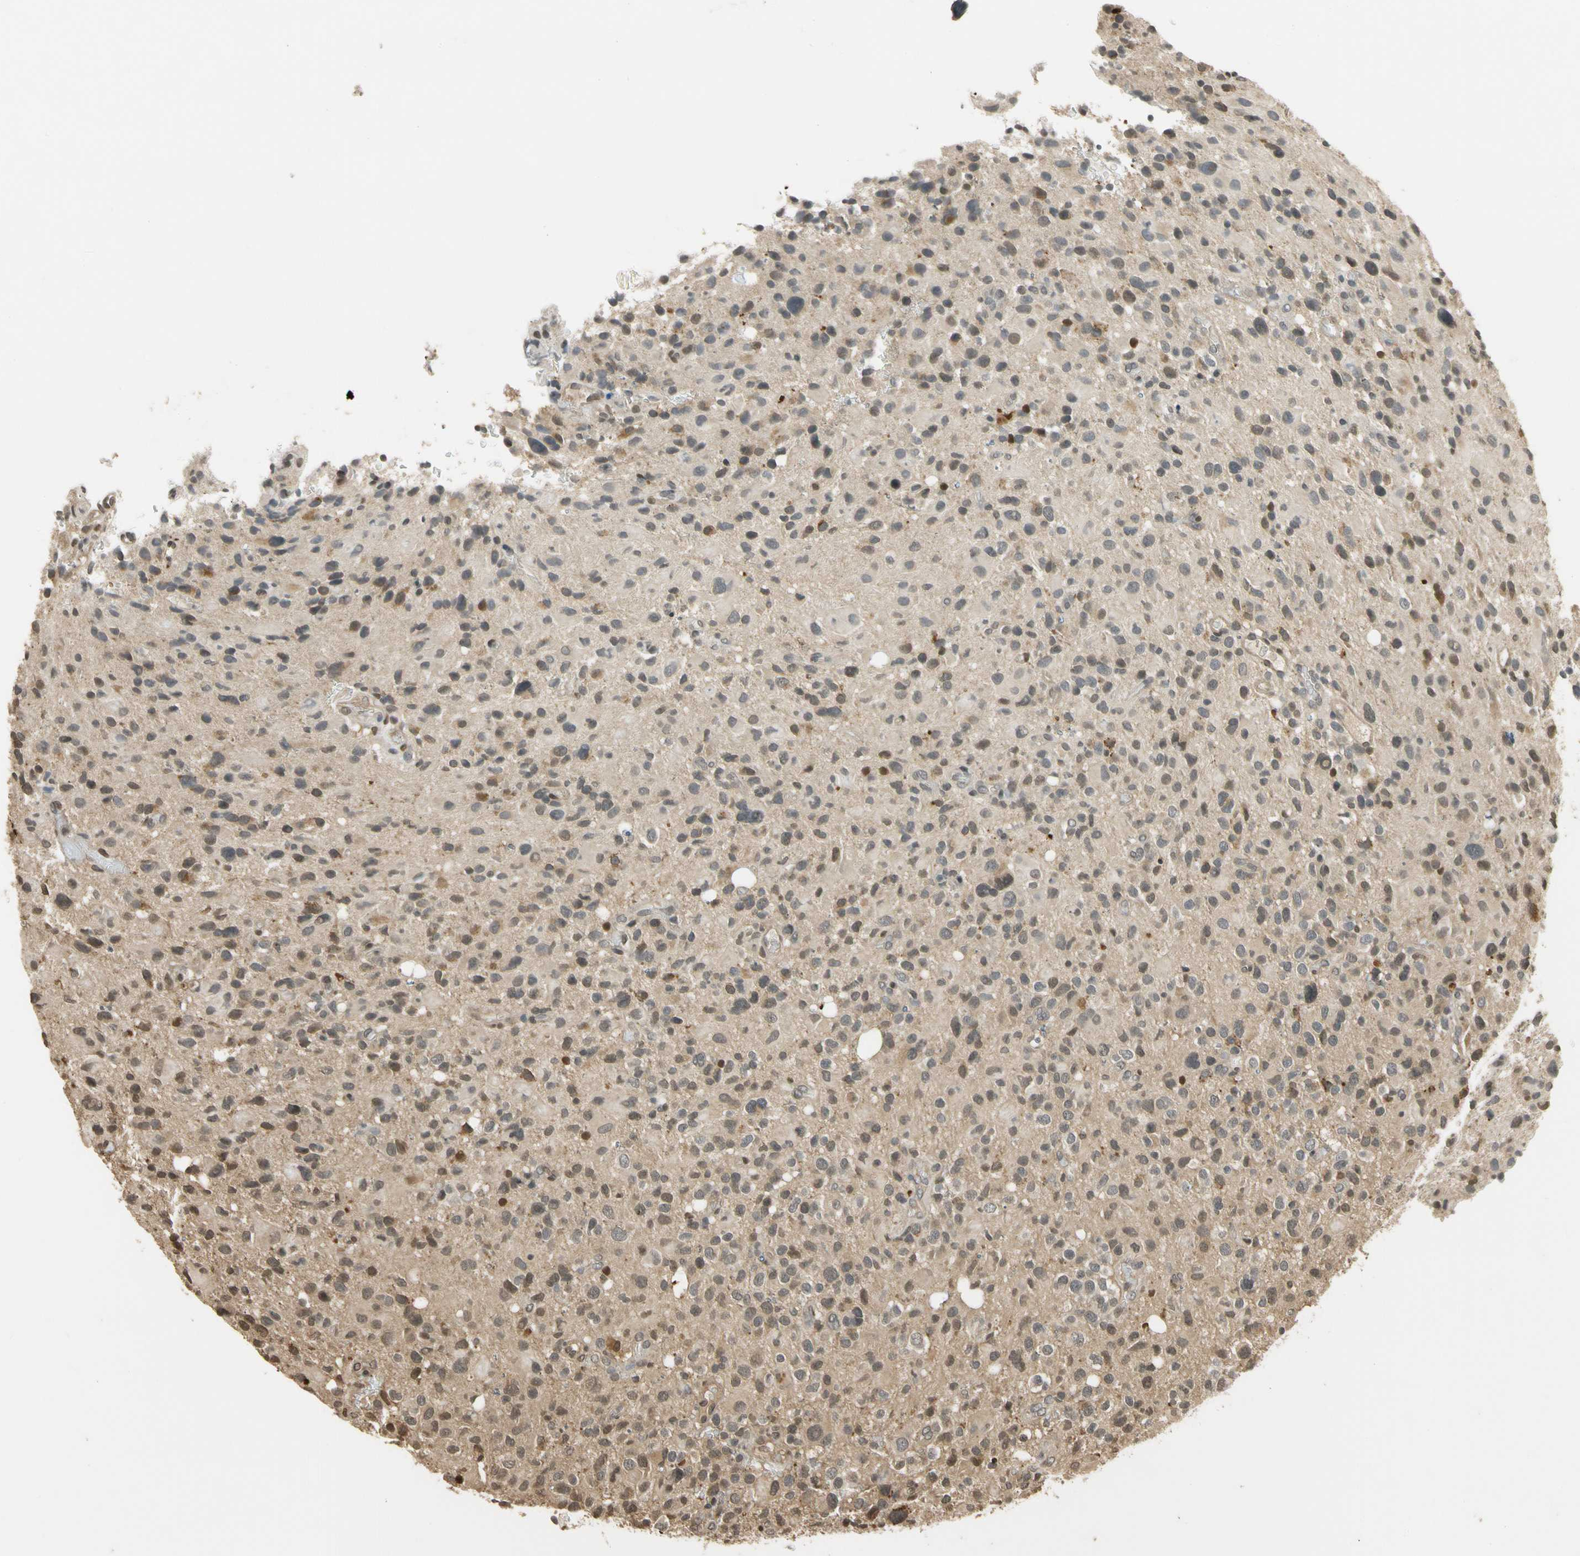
{"staining": {"intensity": "weak", "quantity": ">75%", "location": "cytoplasmic/membranous"}, "tissue": "glioma", "cell_type": "Tumor cells", "image_type": "cancer", "snomed": [{"axis": "morphology", "description": "Glioma, malignant, High grade"}, {"axis": "topography", "description": "Brain"}], "caption": "Weak cytoplasmic/membranous staining is appreciated in approximately >75% of tumor cells in malignant glioma (high-grade). The staining is performed using DAB (3,3'-diaminobenzidine) brown chromogen to label protein expression. The nuclei are counter-stained blue using hematoxylin.", "gene": "SOD1", "patient": {"sex": "male", "age": 48}}